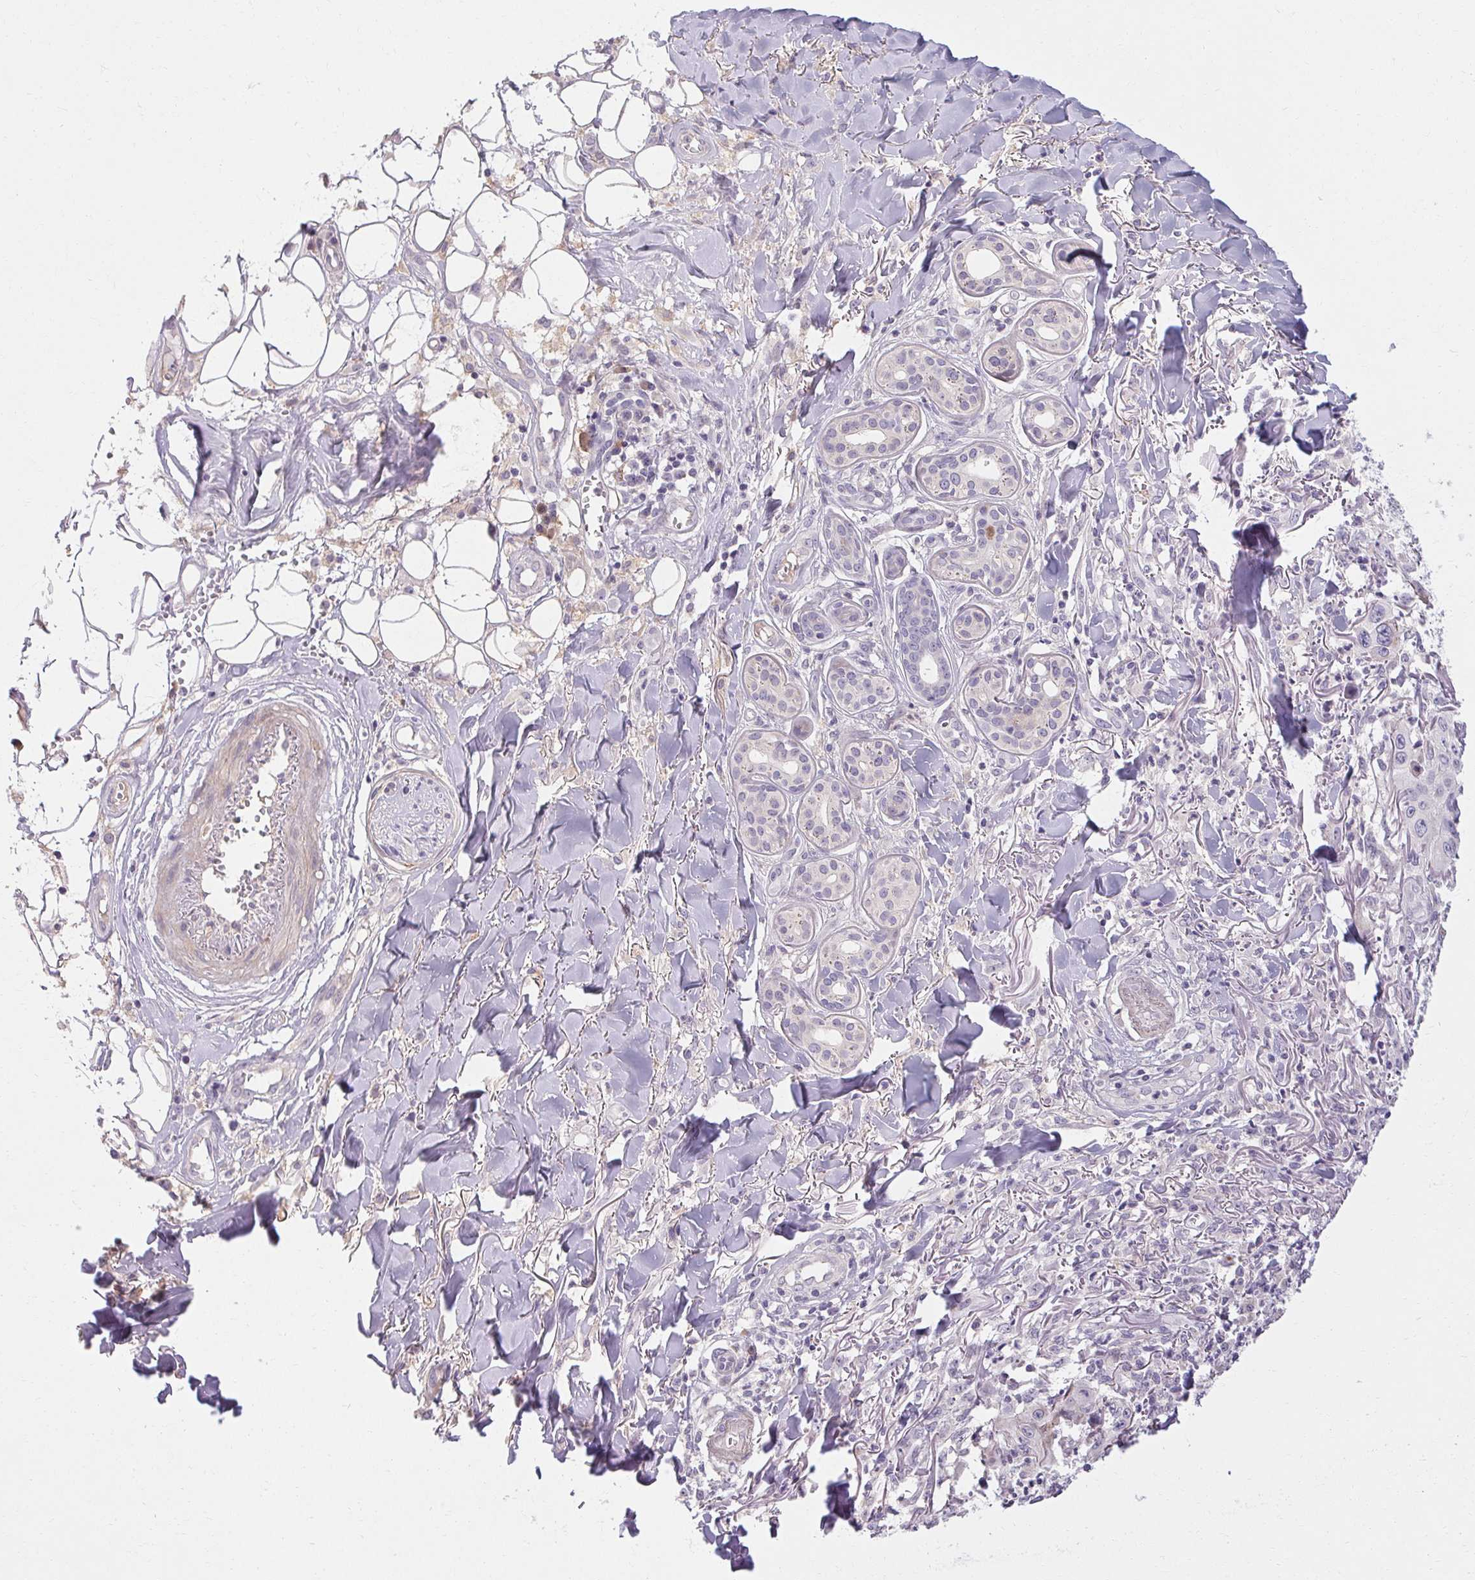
{"staining": {"intensity": "negative", "quantity": "none", "location": "none"}, "tissue": "skin cancer", "cell_type": "Tumor cells", "image_type": "cancer", "snomed": [{"axis": "morphology", "description": "Squamous cell carcinoma, NOS"}, {"axis": "topography", "description": "Skin"}], "caption": "Immunohistochemistry image of skin cancer (squamous cell carcinoma) stained for a protein (brown), which reveals no staining in tumor cells. (DAB (3,3'-diaminobenzidine) IHC with hematoxylin counter stain).", "gene": "TMEM52B", "patient": {"sex": "male", "age": 75}}